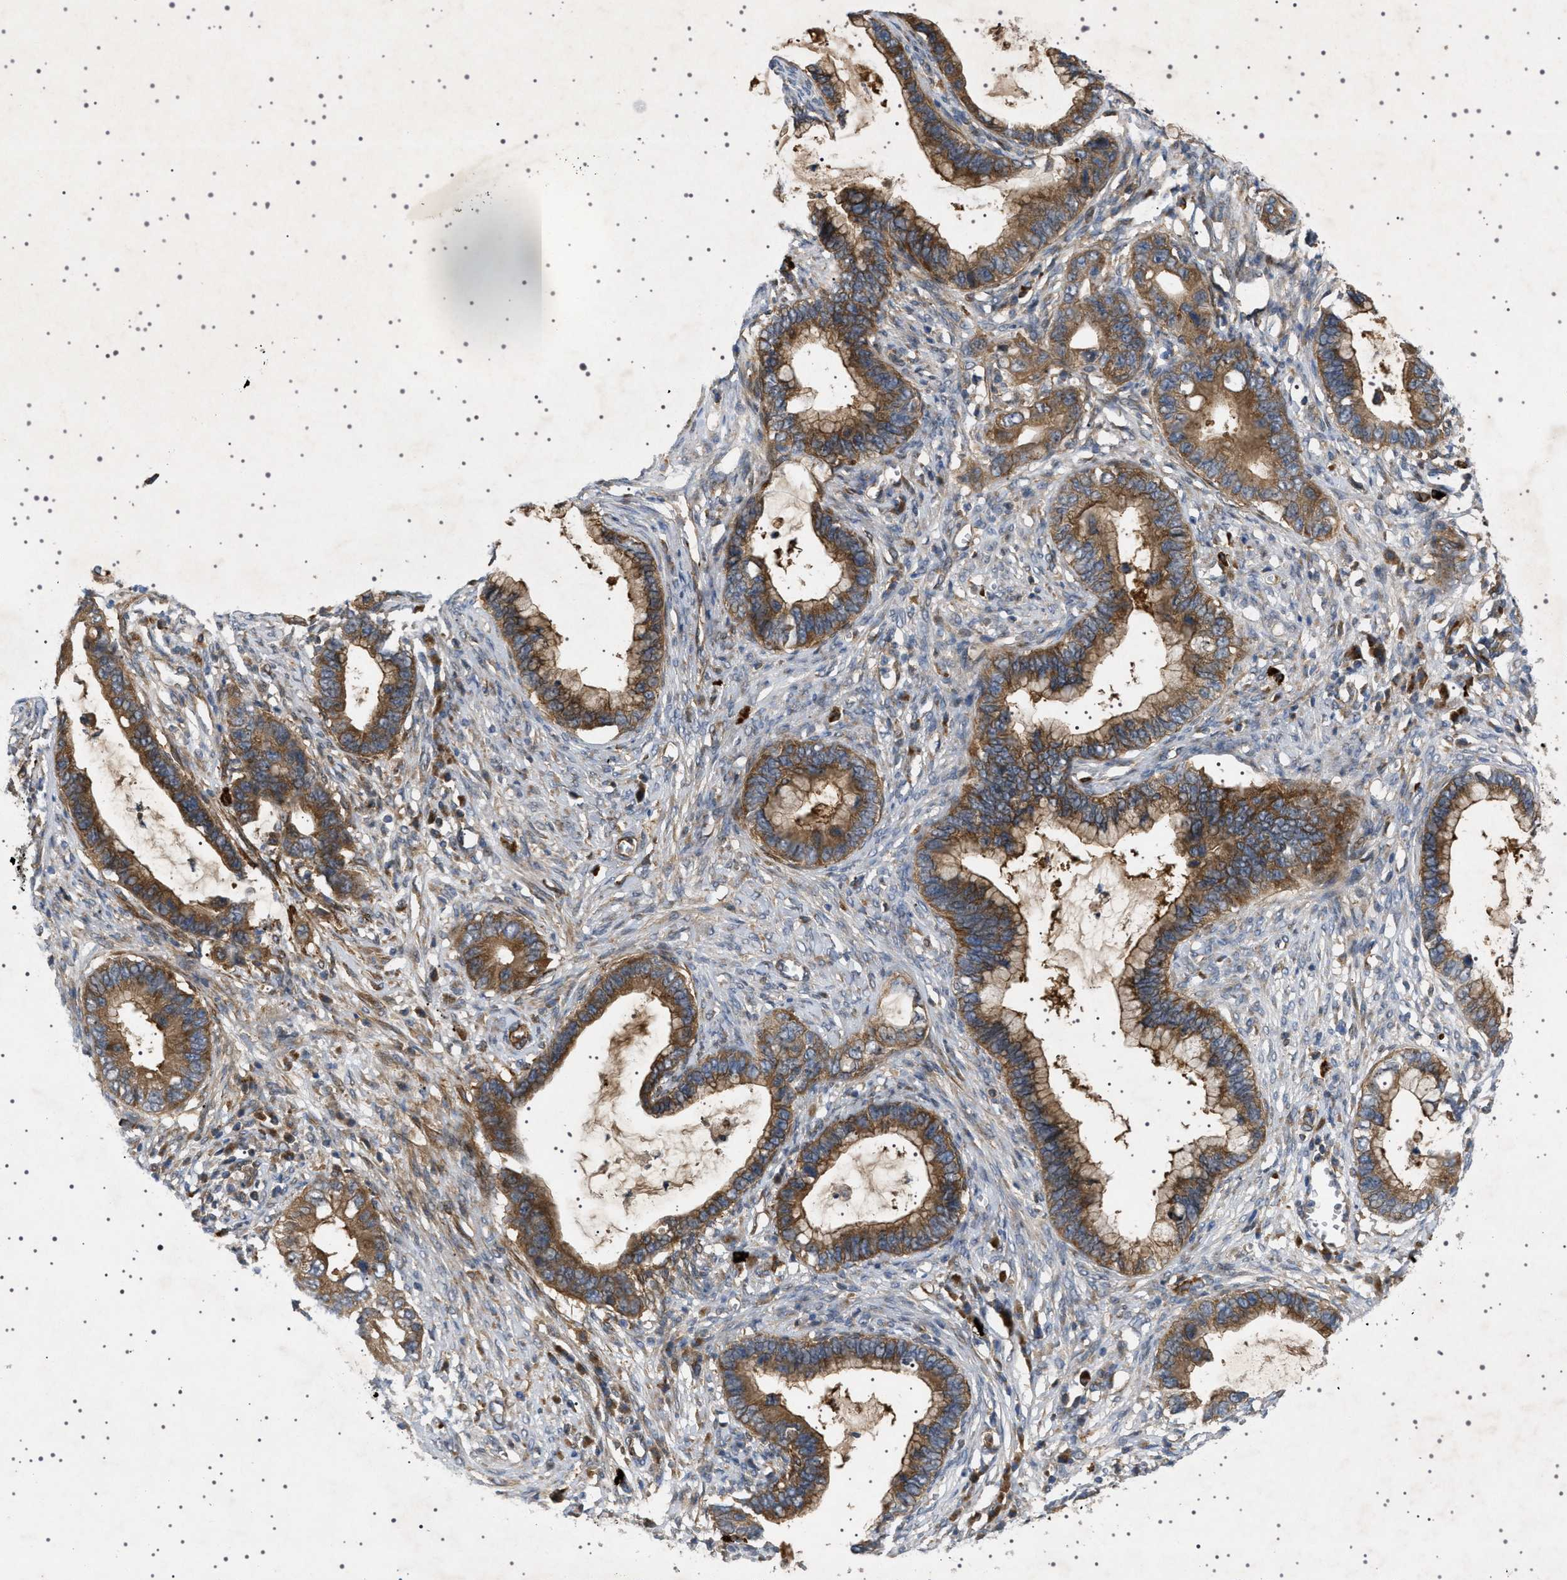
{"staining": {"intensity": "strong", "quantity": ">75%", "location": "cytoplasmic/membranous"}, "tissue": "cervical cancer", "cell_type": "Tumor cells", "image_type": "cancer", "snomed": [{"axis": "morphology", "description": "Adenocarcinoma, NOS"}, {"axis": "topography", "description": "Cervix"}], "caption": "DAB immunohistochemical staining of cervical cancer (adenocarcinoma) shows strong cytoplasmic/membranous protein expression in about >75% of tumor cells. (DAB IHC with brightfield microscopy, high magnification).", "gene": "CCDC186", "patient": {"sex": "female", "age": 44}}